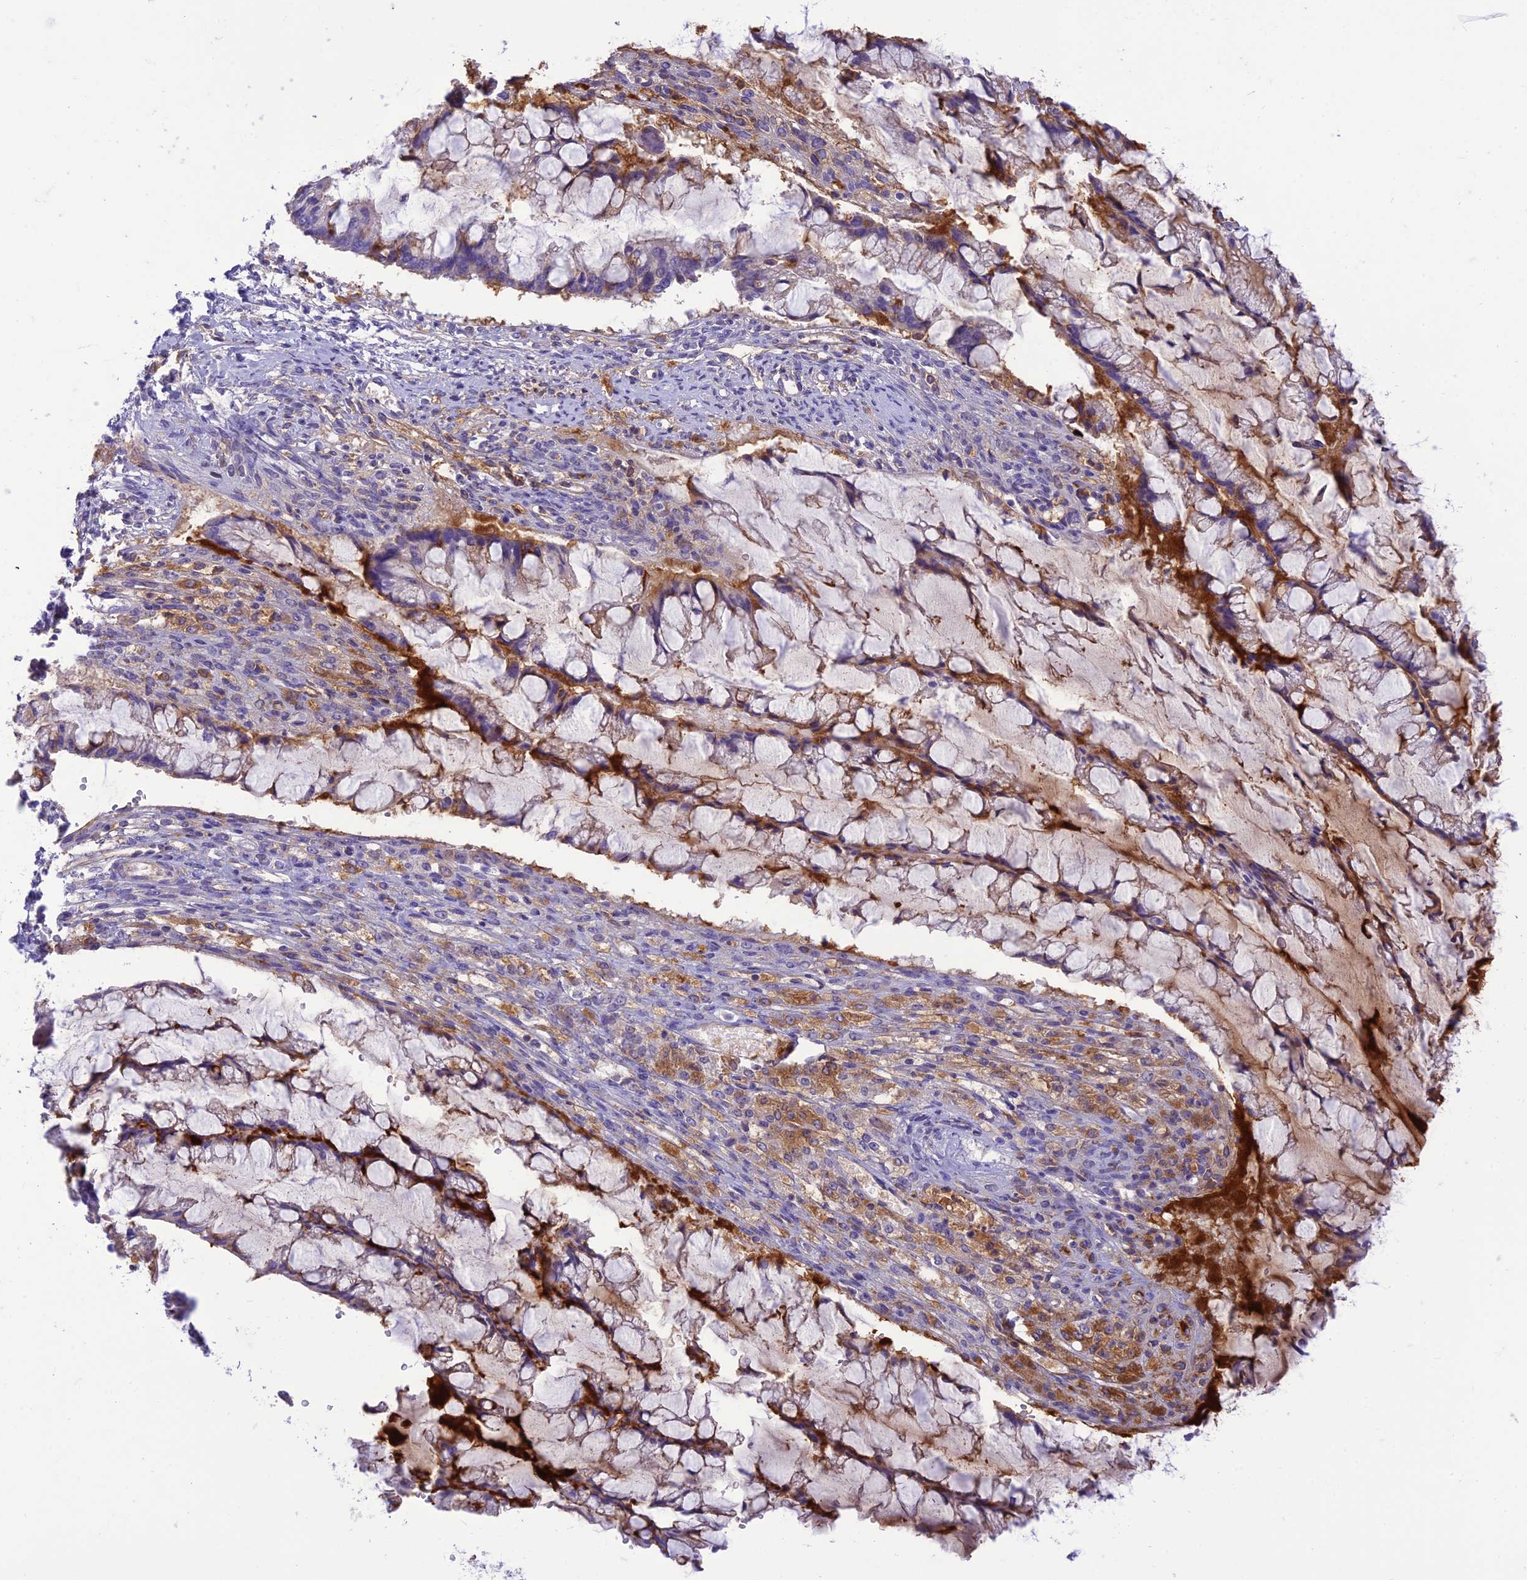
{"staining": {"intensity": "strong", "quantity": "25%-75%", "location": "cytoplasmic/membranous"}, "tissue": "ovarian cancer", "cell_type": "Tumor cells", "image_type": "cancer", "snomed": [{"axis": "morphology", "description": "Cystadenocarcinoma, mucinous, NOS"}, {"axis": "topography", "description": "Ovary"}], "caption": "Ovarian mucinous cystadenocarcinoma was stained to show a protein in brown. There is high levels of strong cytoplasmic/membranous staining in about 25%-75% of tumor cells.", "gene": "DHDH", "patient": {"sex": "female", "age": 73}}